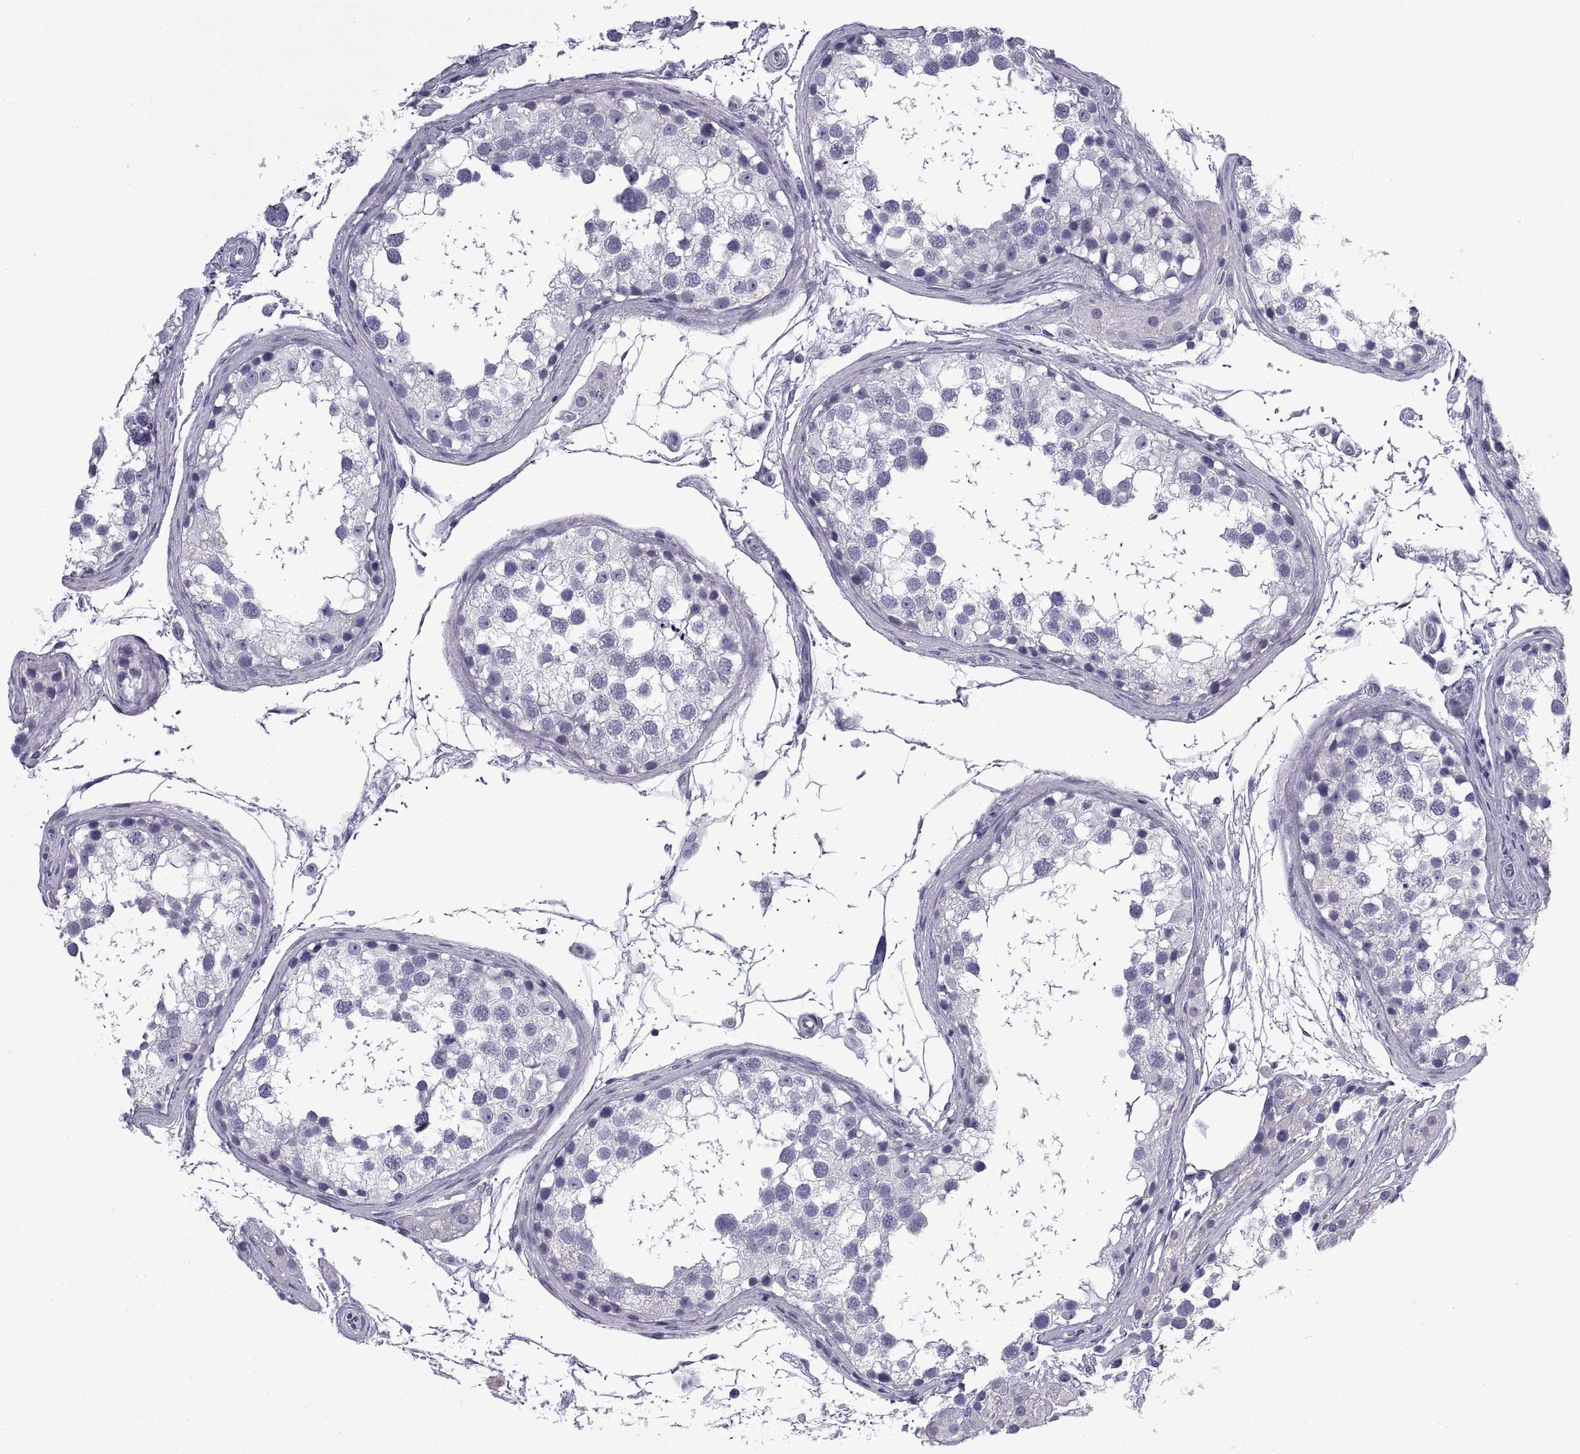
{"staining": {"intensity": "negative", "quantity": "none", "location": "none"}, "tissue": "testis", "cell_type": "Cells in seminiferous ducts", "image_type": "normal", "snomed": [{"axis": "morphology", "description": "Normal tissue, NOS"}, {"axis": "morphology", "description": "Seminoma, NOS"}, {"axis": "topography", "description": "Testis"}], "caption": "Immunohistochemical staining of benign human testis shows no significant staining in cells in seminiferous ducts.", "gene": "CRISP1", "patient": {"sex": "male", "age": 65}}